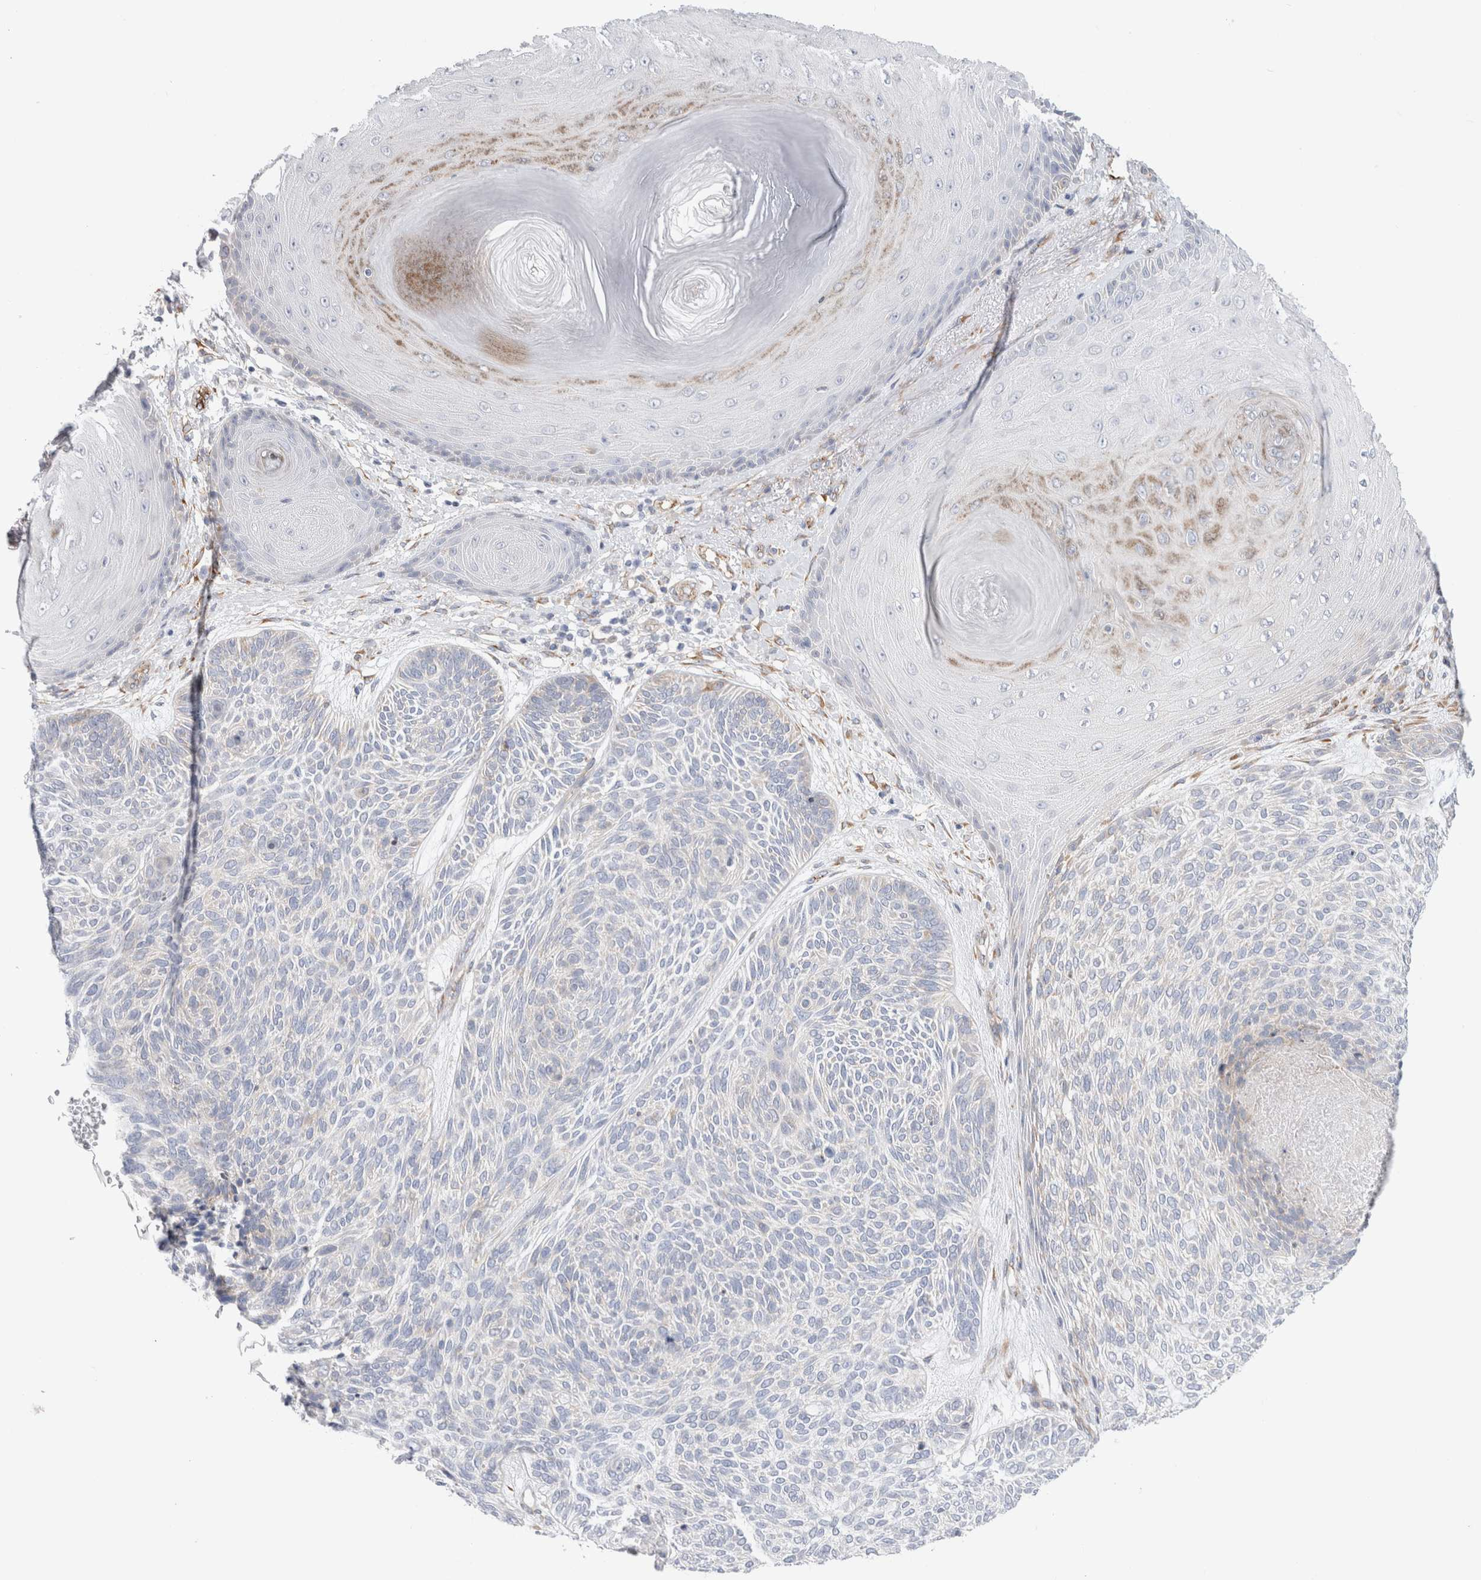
{"staining": {"intensity": "negative", "quantity": "none", "location": "none"}, "tissue": "skin cancer", "cell_type": "Tumor cells", "image_type": "cancer", "snomed": [{"axis": "morphology", "description": "Basal cell carcinoma"}, {"axis": "topography", "description": "Skin"}], "caption": "DAB (3,3'-diaminobenzidine) immunohistochemical staining of skin cancer (basal cell carcinoma) demonstrates no significant expression in tumor cells.", "gene": "CNPY4", "patient": {"sex": "male", "age": 55}}